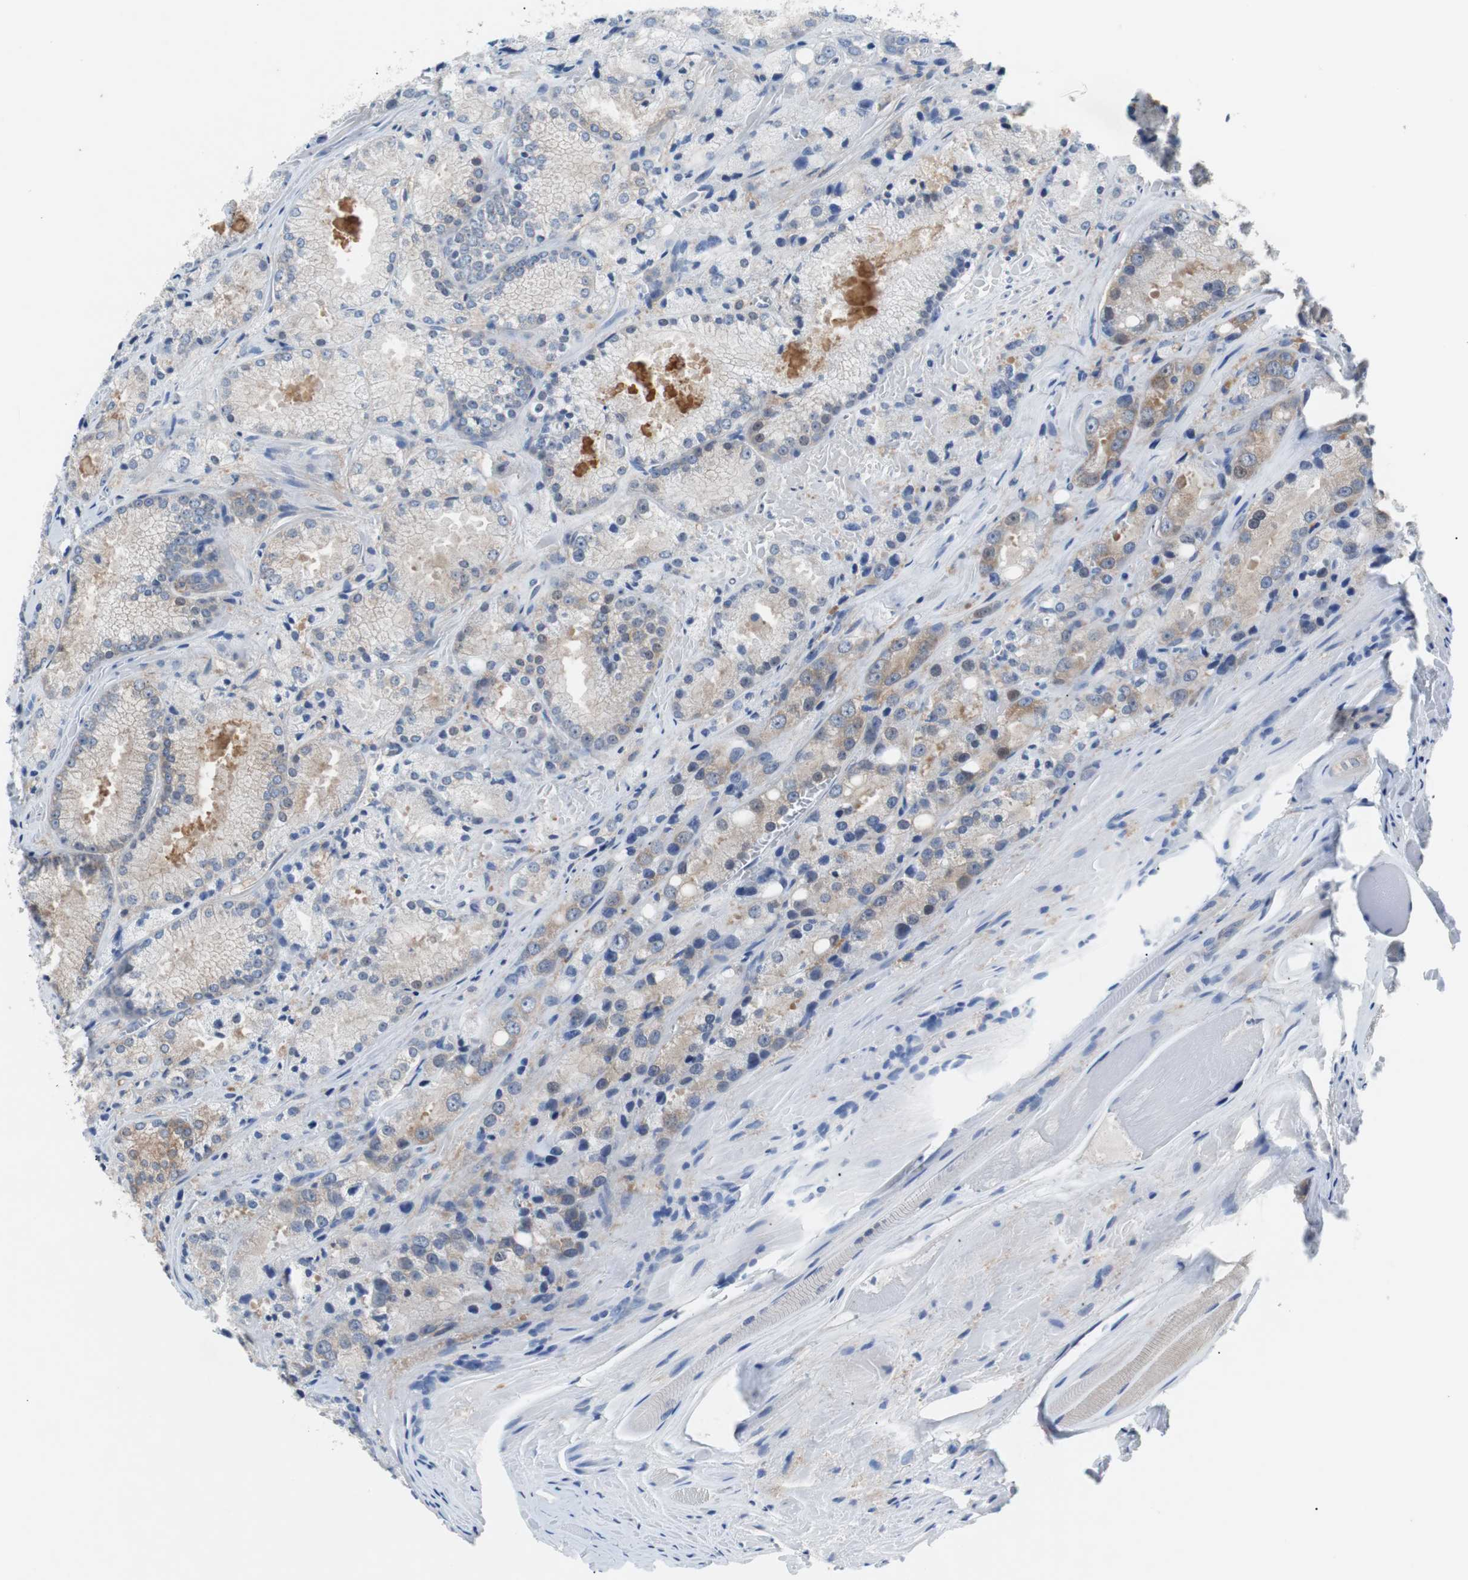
{"staining": {"intensity": "weak", "quantity": "25%-75%", "location": "cytoplasmic/membranous"}, "tissue": "prostate cancer", "cell_type": "Tumor cells", "image_type": "cancer", "snomed": [{"axis": "morphology", "description": "Adenocarcinoma, Low grade"}, {"axis": "topography", "description": "Prostate"}], "caption": "Immunohistochemistry (IHC) staining of prostate cancer (adenocarcinoma (low-grade)), which reveals low levels of weak cytoplasmic/membranous staining in about 25%-75% of tumor cells indicating weak cytoplasmic/membranous protein staining. The staining was performed using DAB (brown) for protein detection and nuclei were counterstained in hematoxylin (blue).", "gene": "EEF2K", "patient": {"sex": "male", "age": 64}}